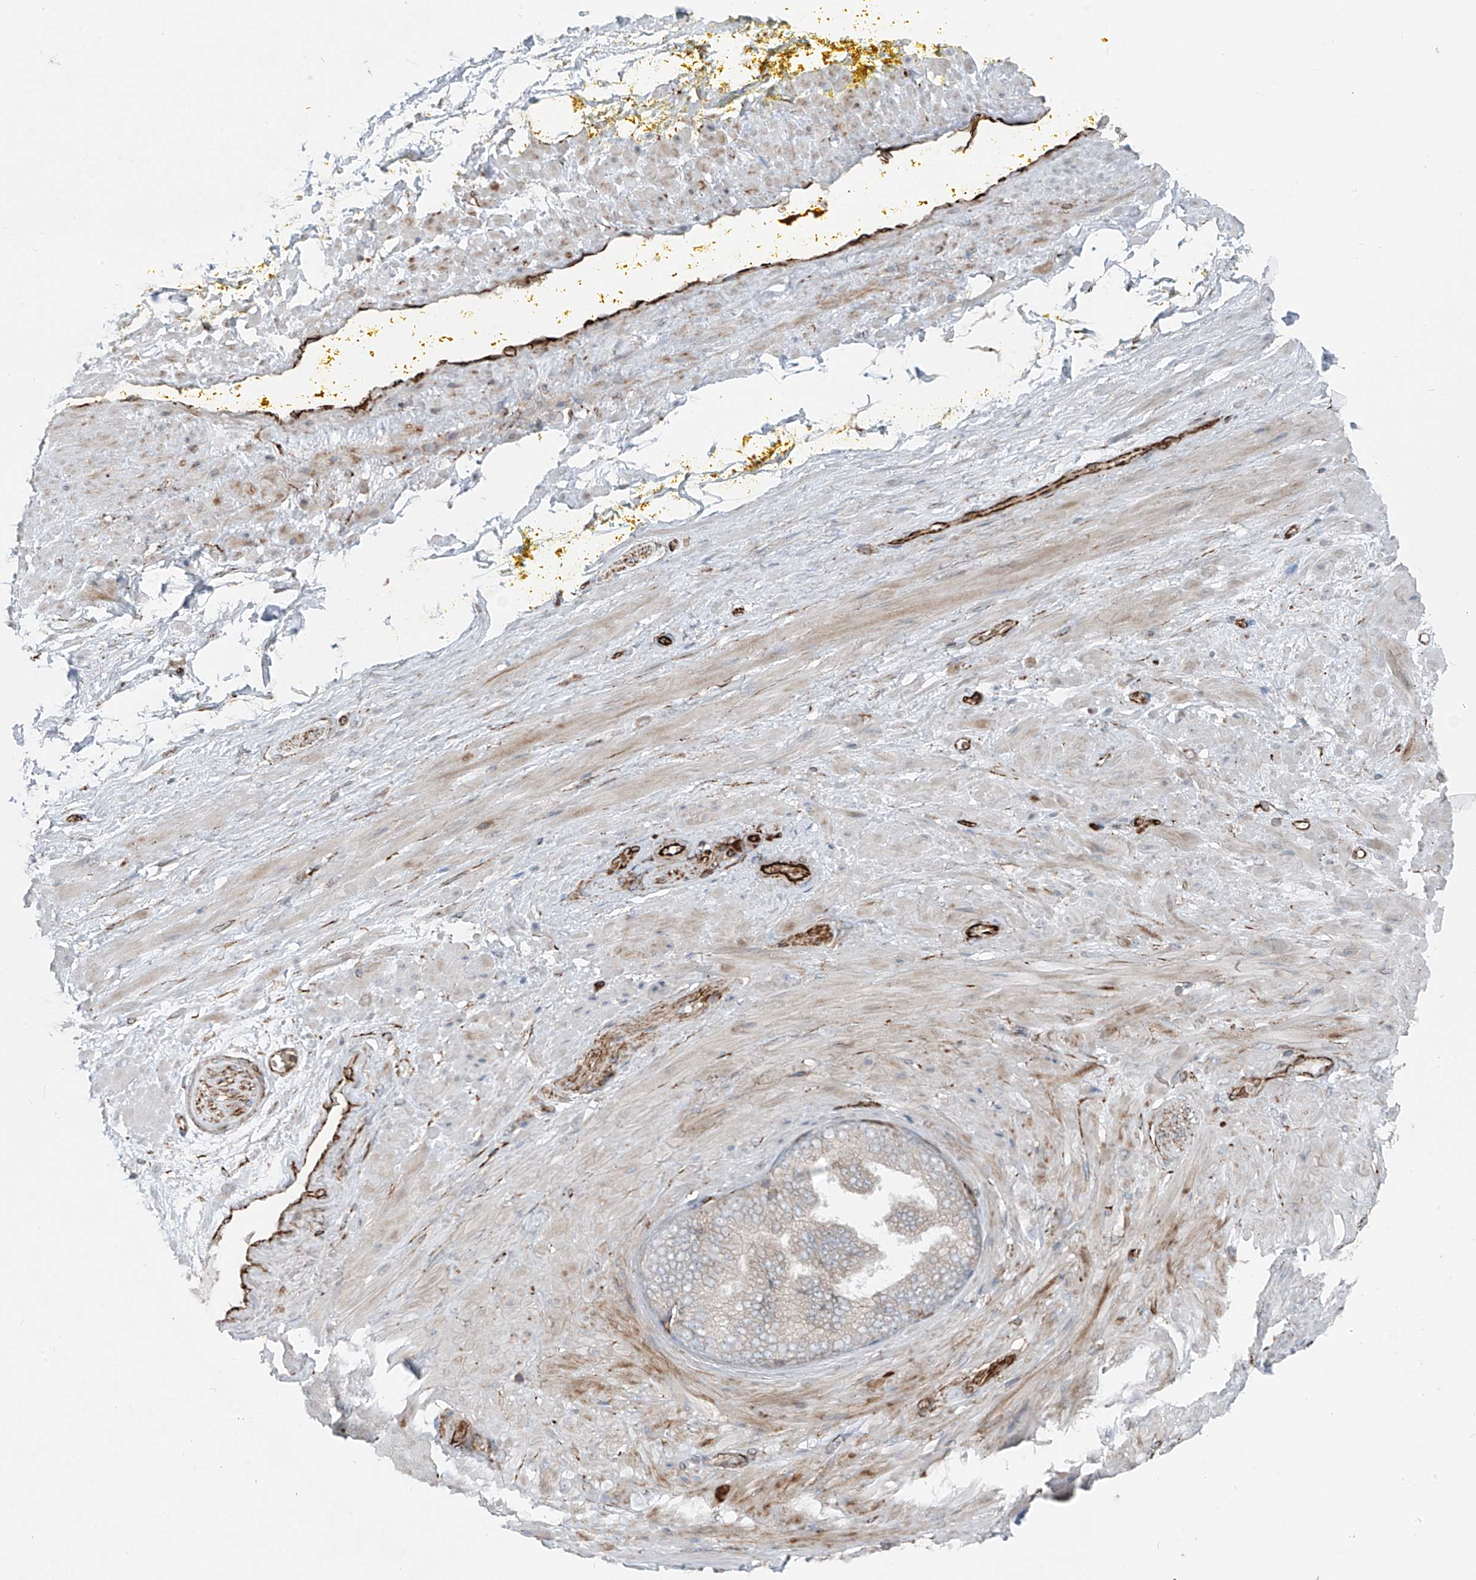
{"staining": {"intensity": "moderate", "quantity": ">75%", "location": "cytoplasmic/membranous"}, "tissue": "soft tissue", "cell_type": "Chondrocytes", "image_type": "normal", "snomed": [{"axis": "morphology", "description": "Normal tissue, NOS"}, {"axis": "morphology", "description": "Adenocarcinoma, Low grade"}, {"axis": "topography", "description": "Prostate"}, {"axis": "topography", "description": "Peripheral nerve tissue"}], "caption": "Immunohistochemistry micrograph of normal soft tissue: soft tissue stained using IHC shows medium levels of moderate protein expression localized specifically in the cytoplasmic/membranous of chondrocytes, appearing as a cytoplasmic/membranous brown color.", "gene": "ERLEC1", "patient": {"sex": "male", "age": 63}}